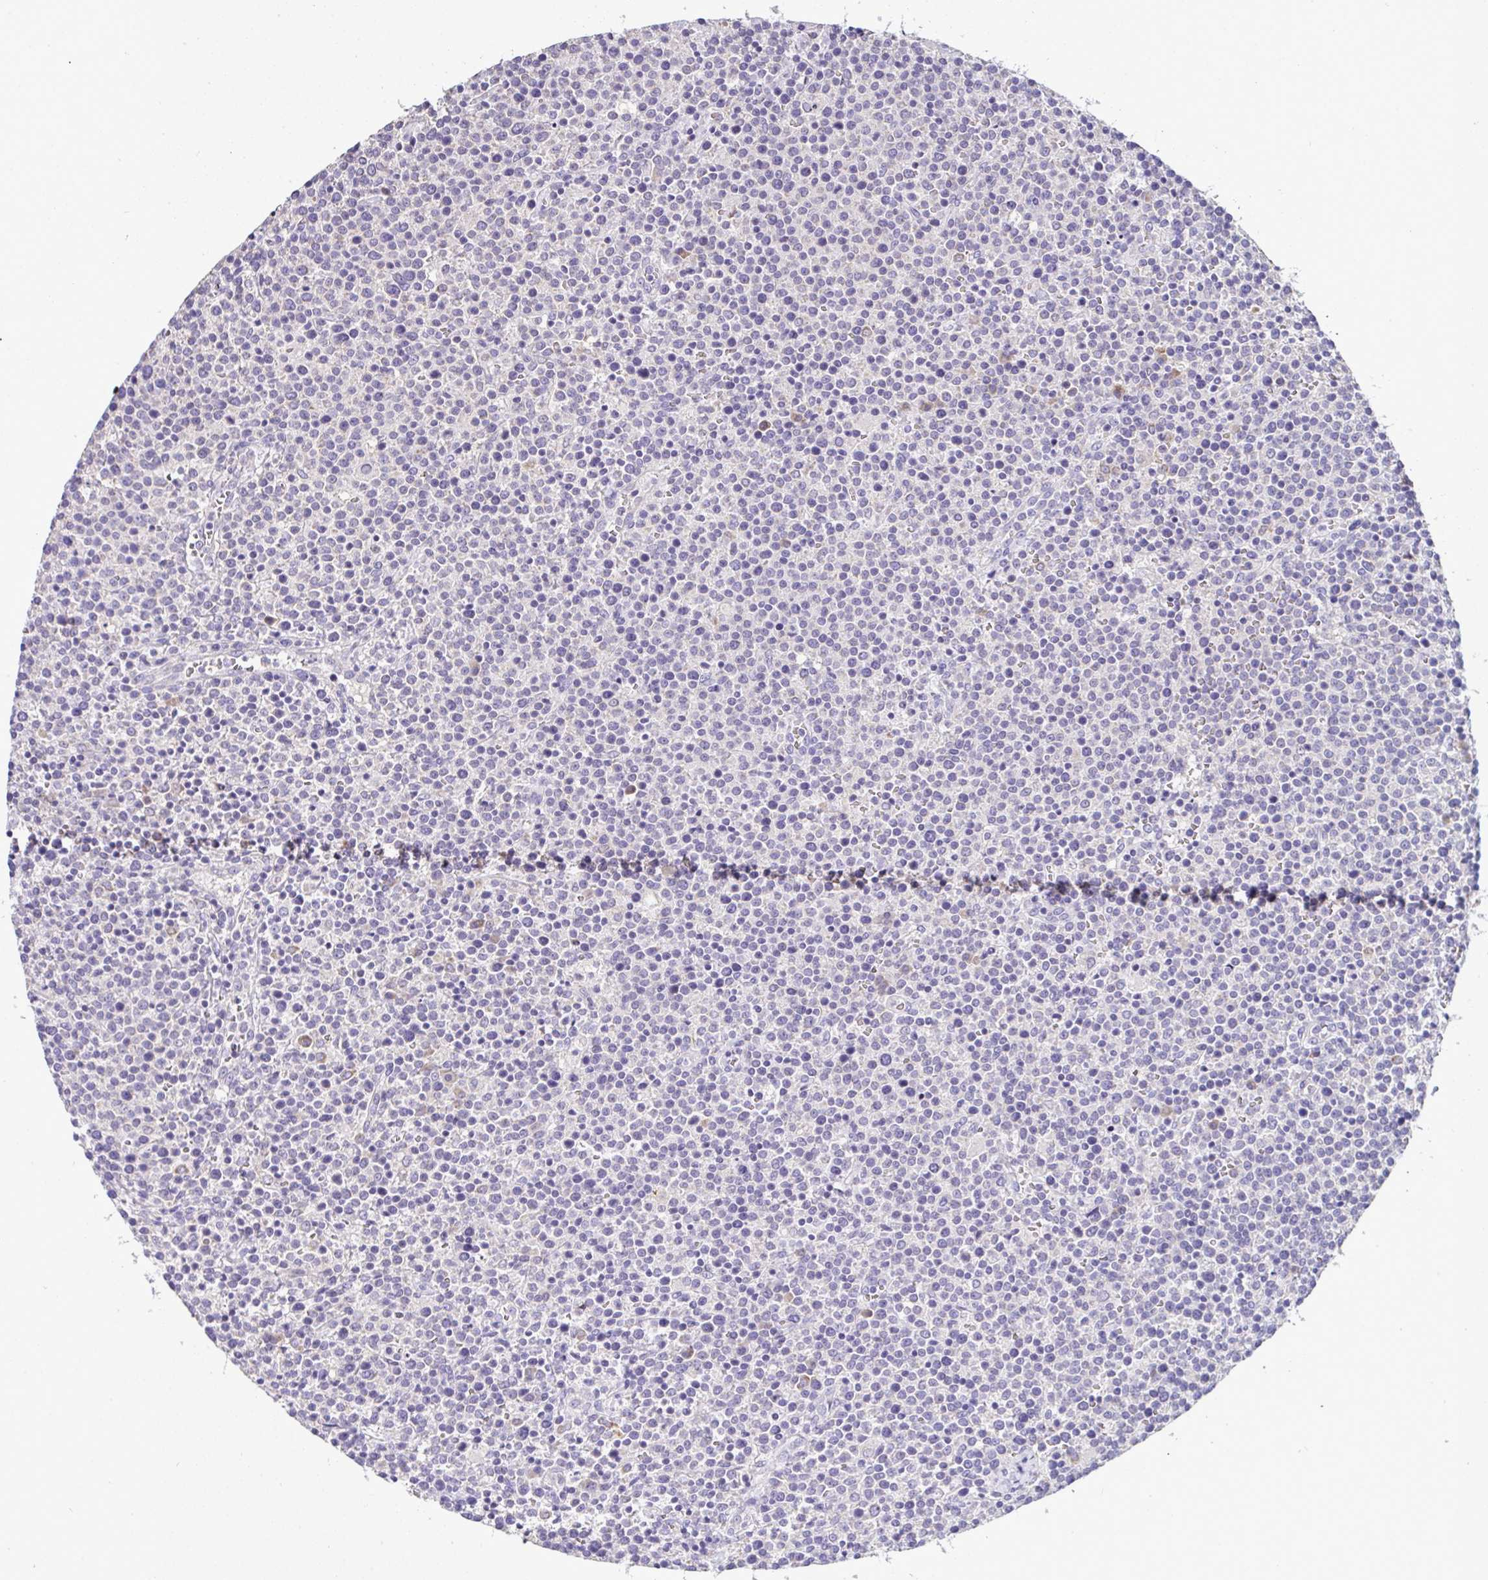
{"staining": {"intensity": "negative", "quantity": "none", "location": "none"}, "tissue": "lymphoma", "cell_type": "Tumor cells", "image_type": "cancer", "snomed": [{"axis": "morphology", "description": "Malignant lymphoma, non-Hodgkin's type, High grade"}, {"axis": "topography", "description": "Lymph node"}], "caption": "A photomicrograph of human malignant lymphoma, non-Hodgkin's type (high-grade) is negative for staining in tumor cells. Brightfield microscopy of immunohistochemistry (IHC) stained with DAB (brown) and hematoxylin (blue), captured at high magnification.", "gene": "ST8SIA2", "patient": {"sex": "male", "age": 61}}